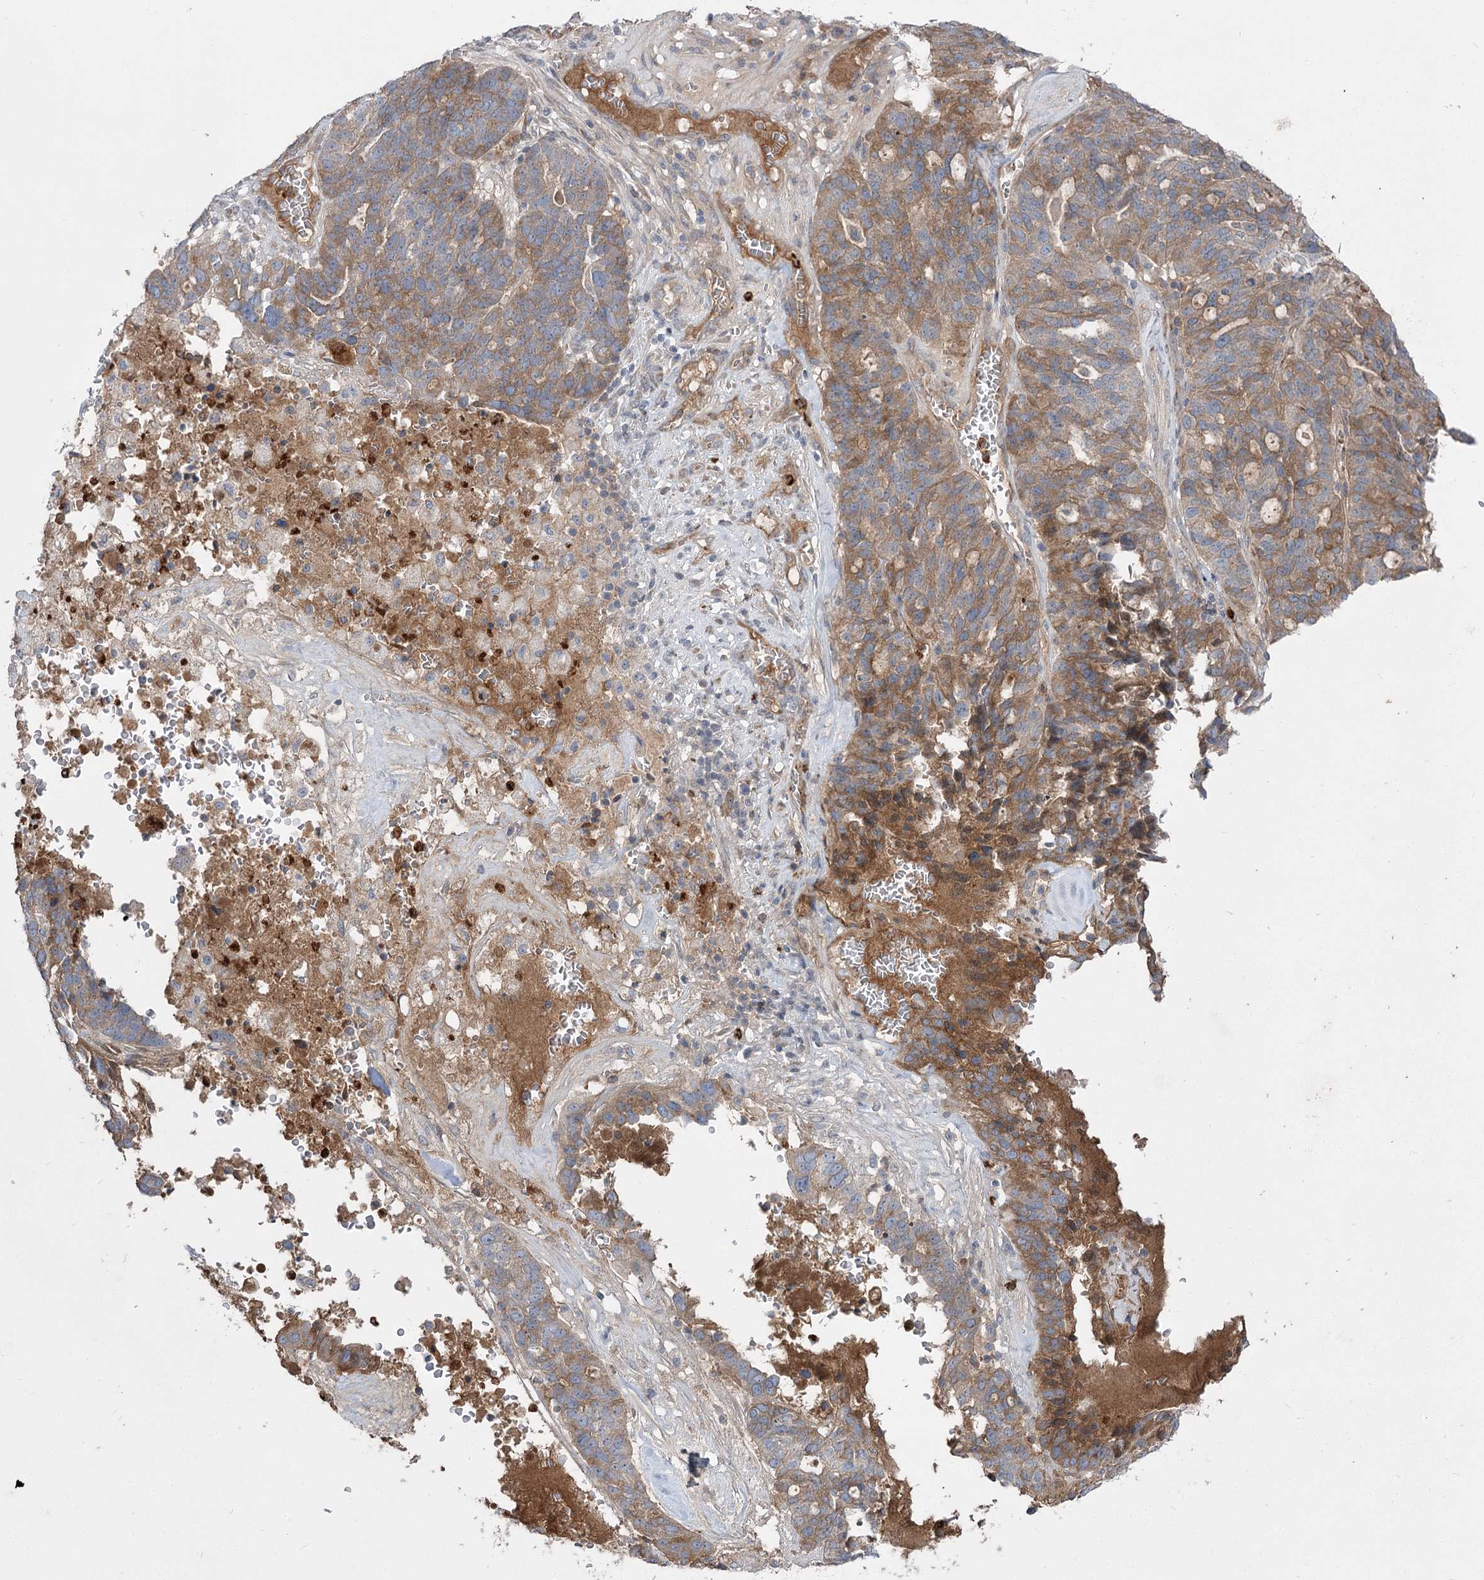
{"staining": {"intensity": "moderate", "quantity": "<25%", "location": "cytoplasmic/membranous"}, "tissue": "ovarian cancer", "cell_type": "Tumor cells", "image_type": "cancer", "snomed": [{"axis": "morphology", "description": "Cystadenocarcinoma, serous, NOS"}, {"axis": "topography", "description": "Ovary"}], "caption": "Protein positivity by IHC reveals moderate cytoplasmic/membranous staining in approximately <25% of tumor cells in ovarian cancer (serous cystadenocarcinoma).", "gene": "PLEKHA5", "patient": {"sex": "female", "age": 59}}